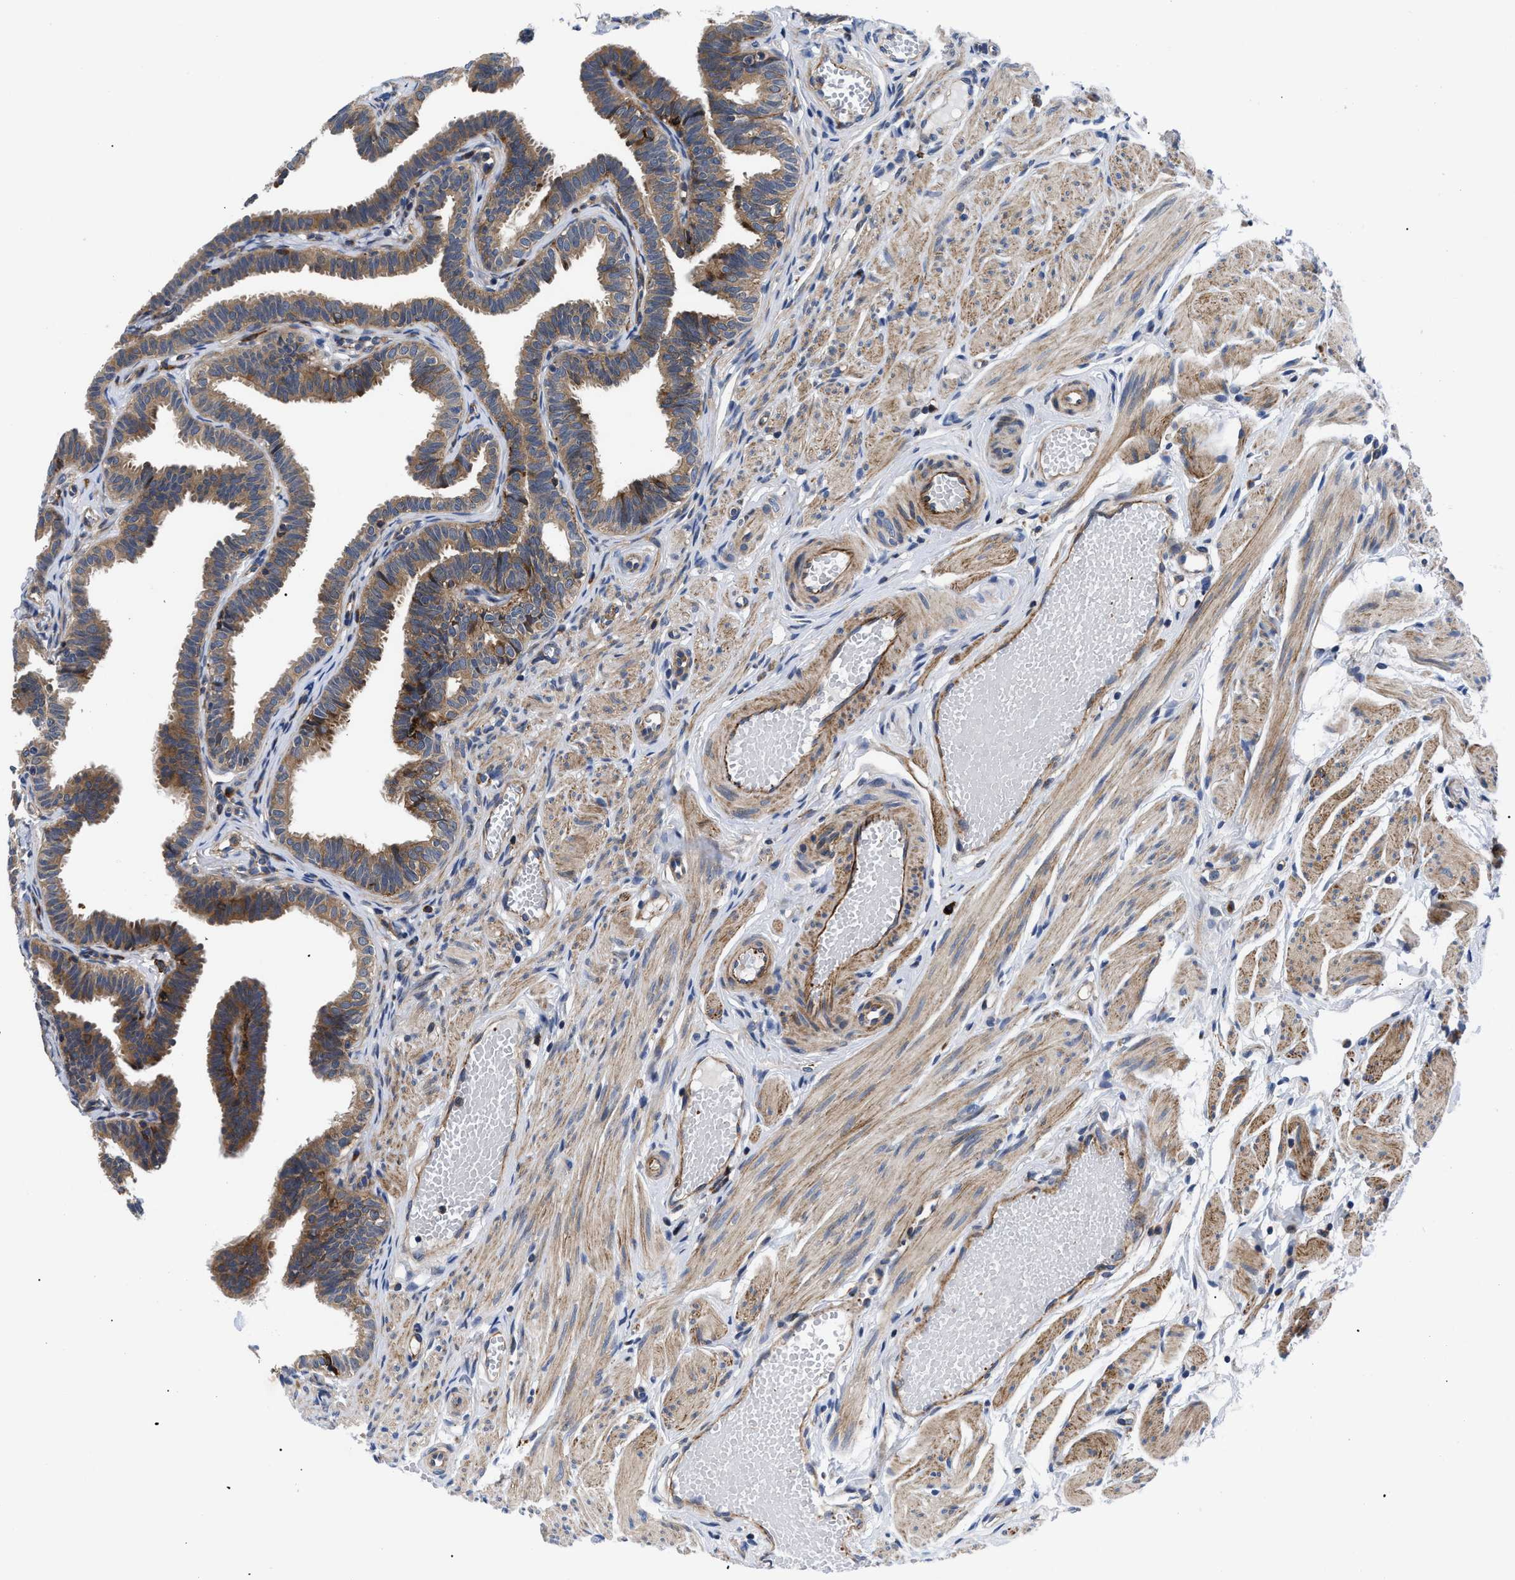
{"staining": {"intensity": "moderate", "quantity": ">75%", "location": "cytoplasmic/membranous"}, "tissue": "fallopian tube", "cell_type": "Glandular cells", "image_type": "normal", "snomed": [{"axis": "morphology", "description": "Normal tissue, NOS"}, {"axis": "topography", "description": "Fallopian tube"}, {"axis": "topography", "description": "Ovary"}], "caption": "Fallopian tube stained for a protein displays moderate cytoplasmic/membranous positivity in glandular cells. (DAB IHC, brown staining for protein, blue staining for nuclei).", "gene": "SPAST", "patient": {"sex": "female", "age": 23}}